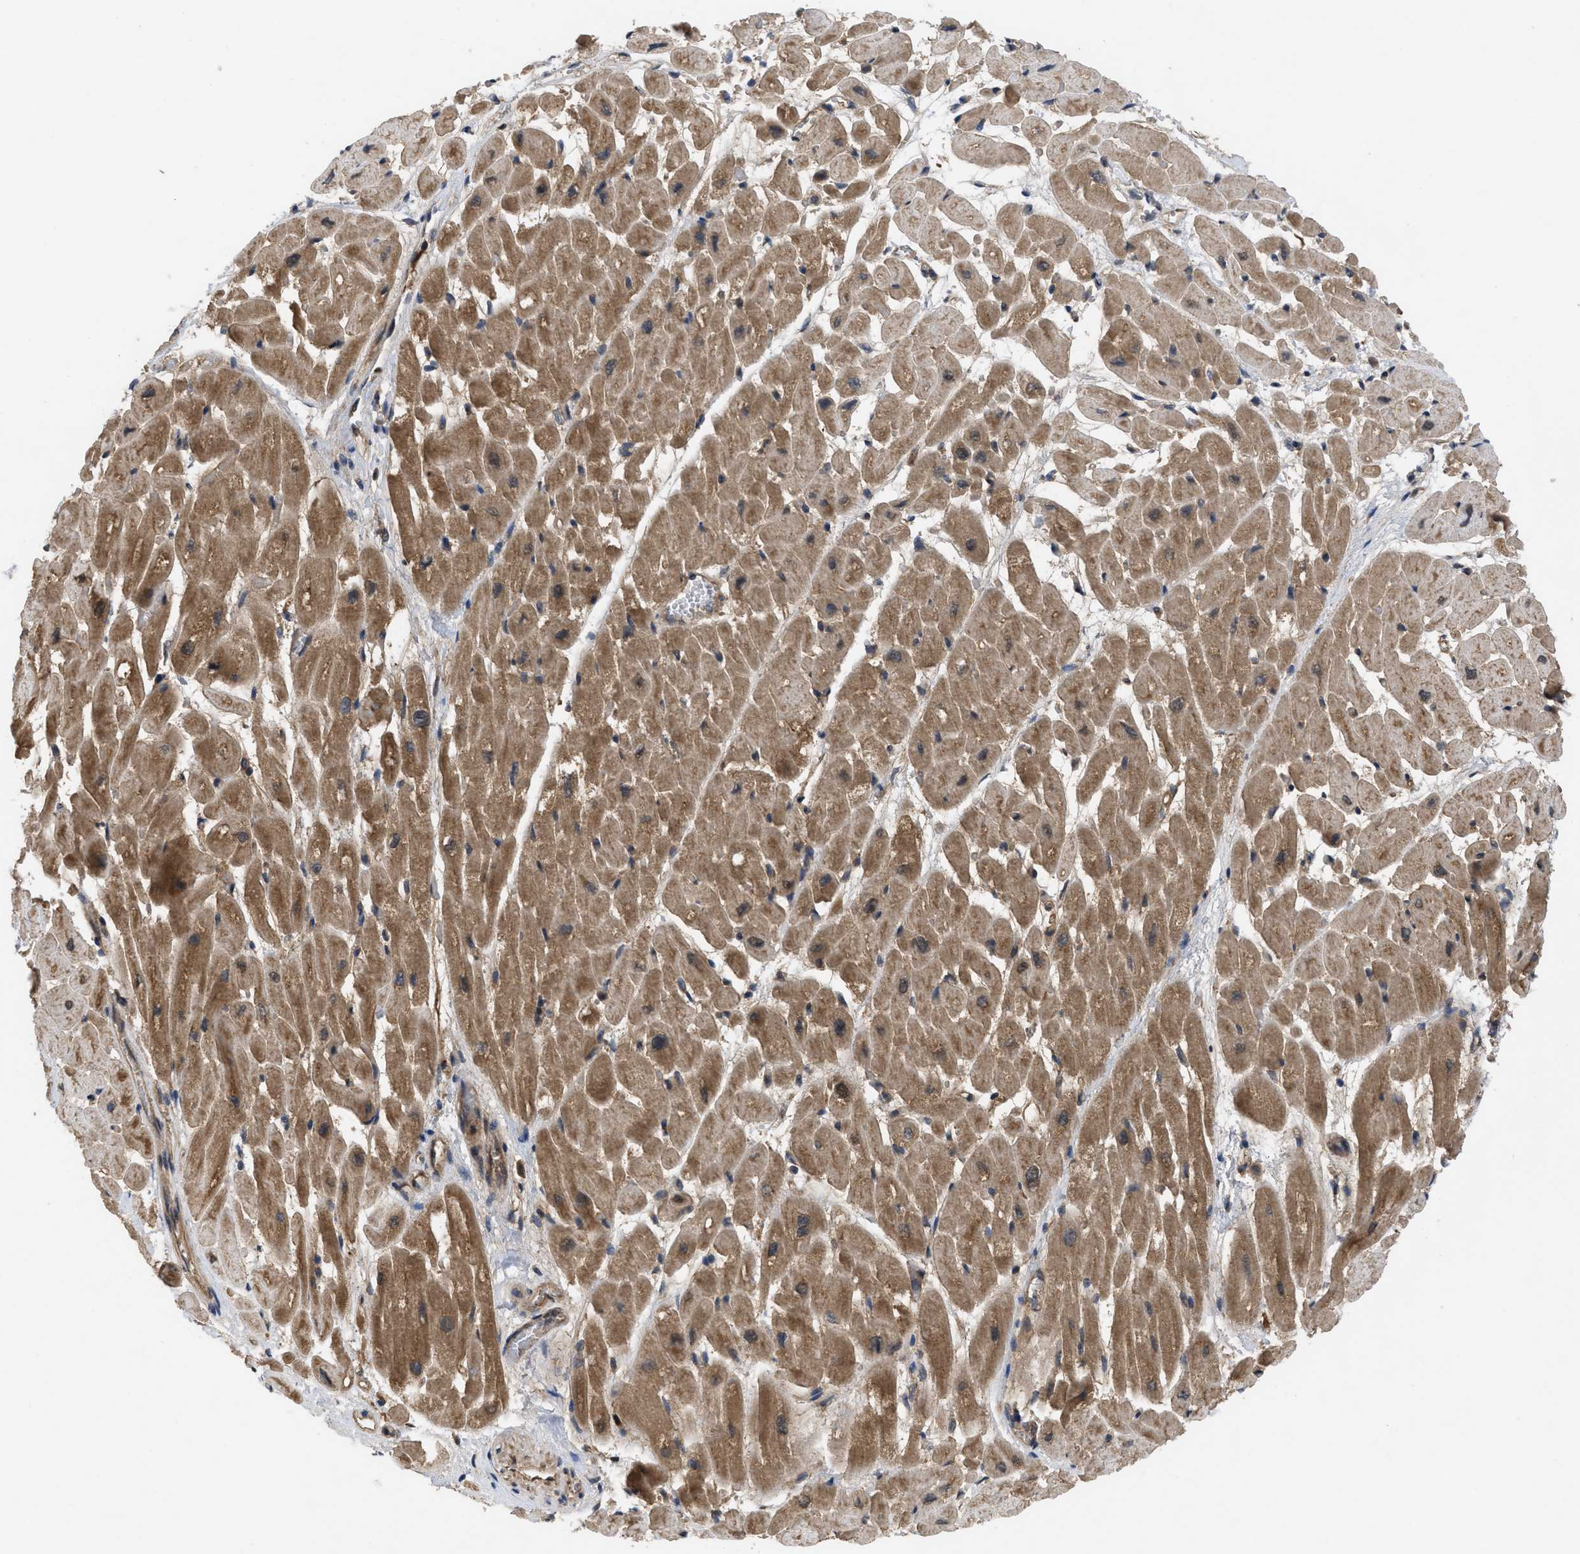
{"staining": {"intensity": "moderate", "quantity": ">75%", "location": "cytoplasmic/membranous"}, "tissue": "heart muscle", "cell_type": "Cardiomyocytes", "image_type": "normal", "snomed": [{"axis": "morphology", "description": "Normal tissue, NOS"}, {"axis": "topography", "description": "Heart"}], "caption": "Immunohistochemical staining of normal heart muscle shows medium levels of moderate cytoplasmic/membranous positivity in approximately >75% of cardiomyocytes.", "gene": "RAB2A", "patient": {"sex": "male", "age": 45}}